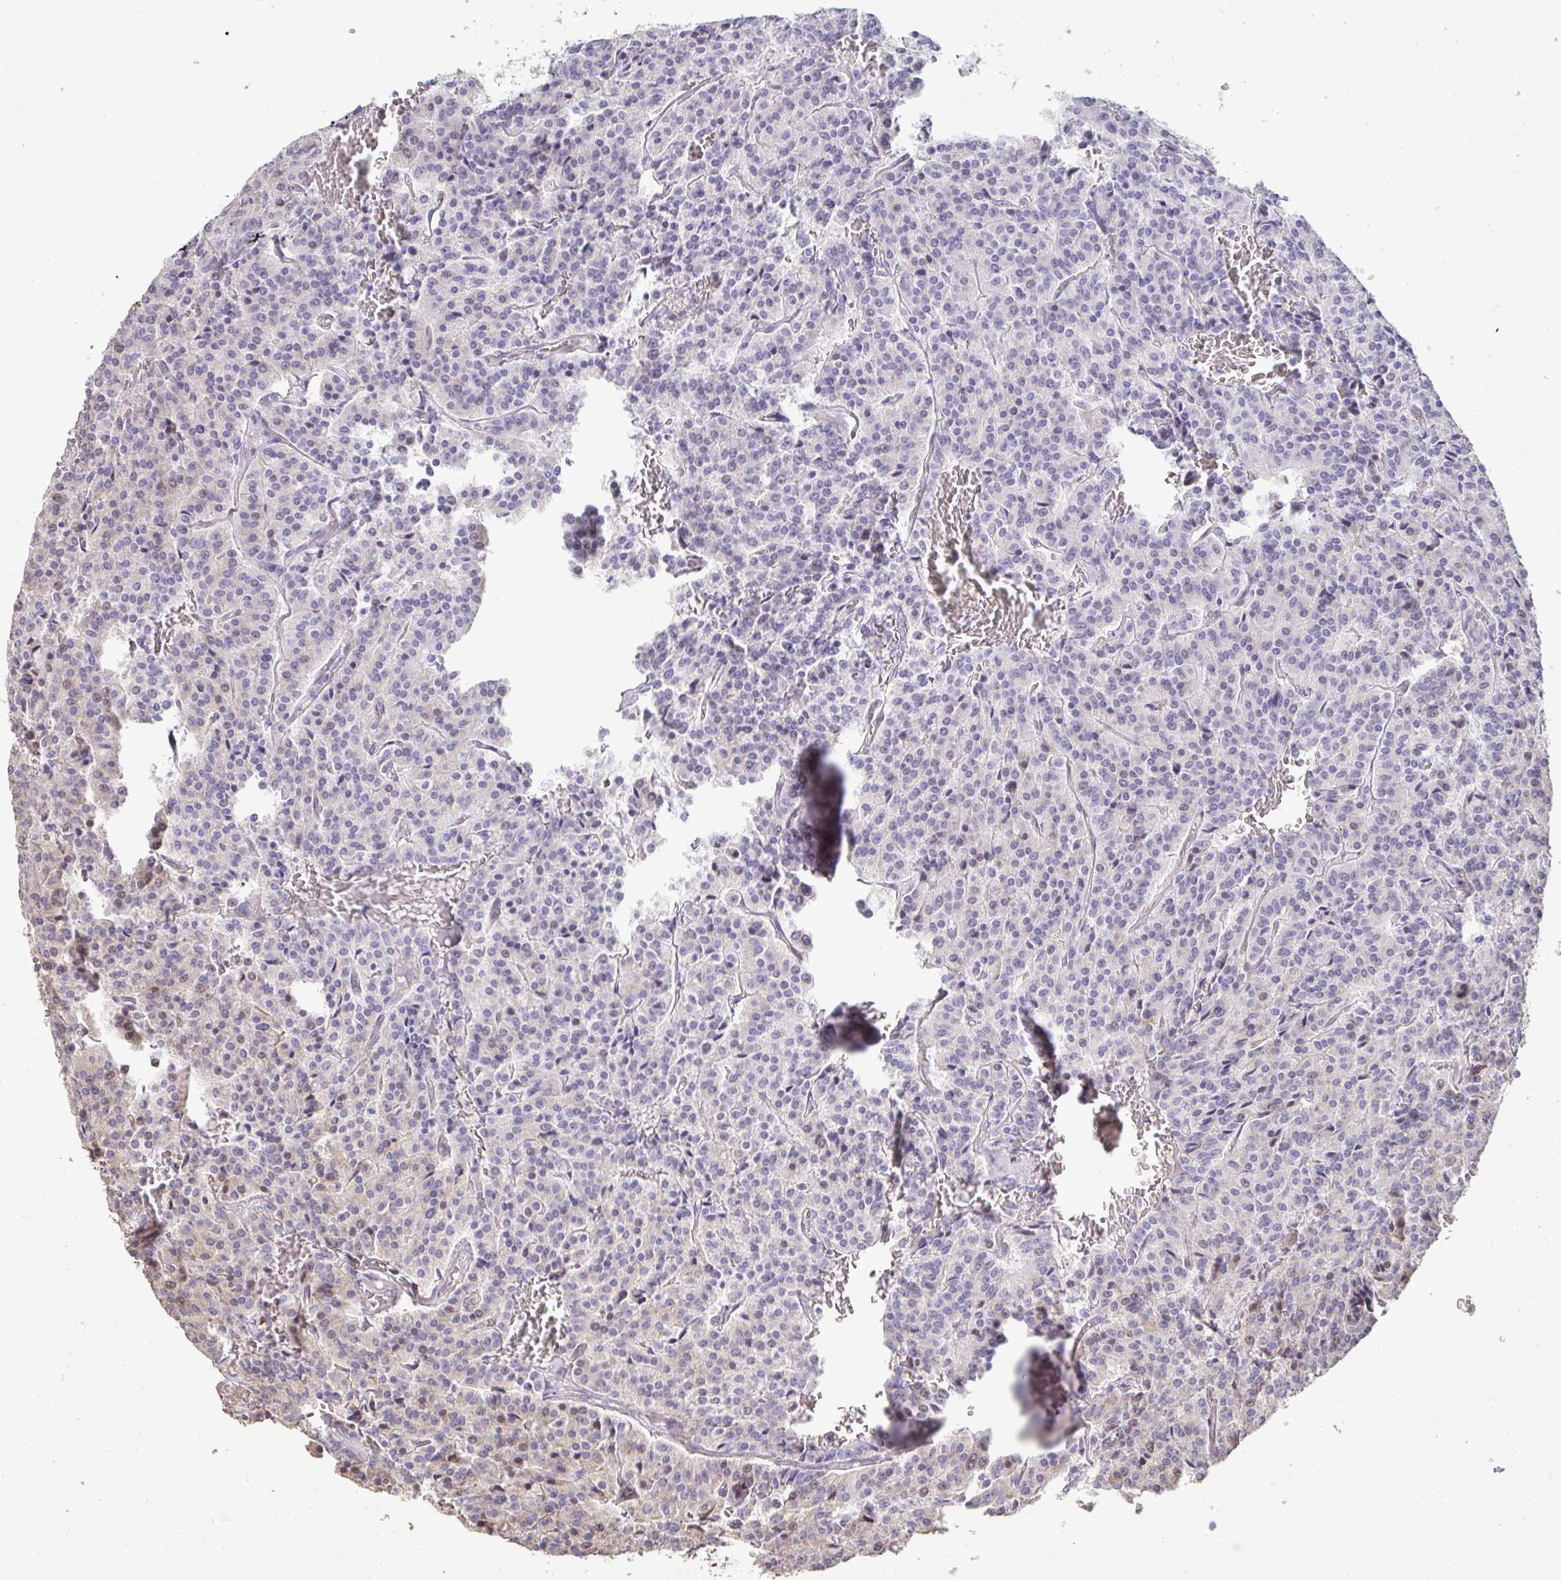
{"staining": {"intensity": "negative", "quantity": "none", "location": "none"}, "tissue": "carcinoid", "cell_type": "Tumor cells", "image_type": "cancer", "snomed": [{"axis": "morphology", "description": "Carcinoid, malignant, NOS"}, {"axis": "topography", "description": "Lung"}], "caption": "Micrograph shows no significant protein positivity in tumor cells of malignant carcinoid.", "gene": "FIBCD1", "patient": {"sex": "male", "age": 70}}